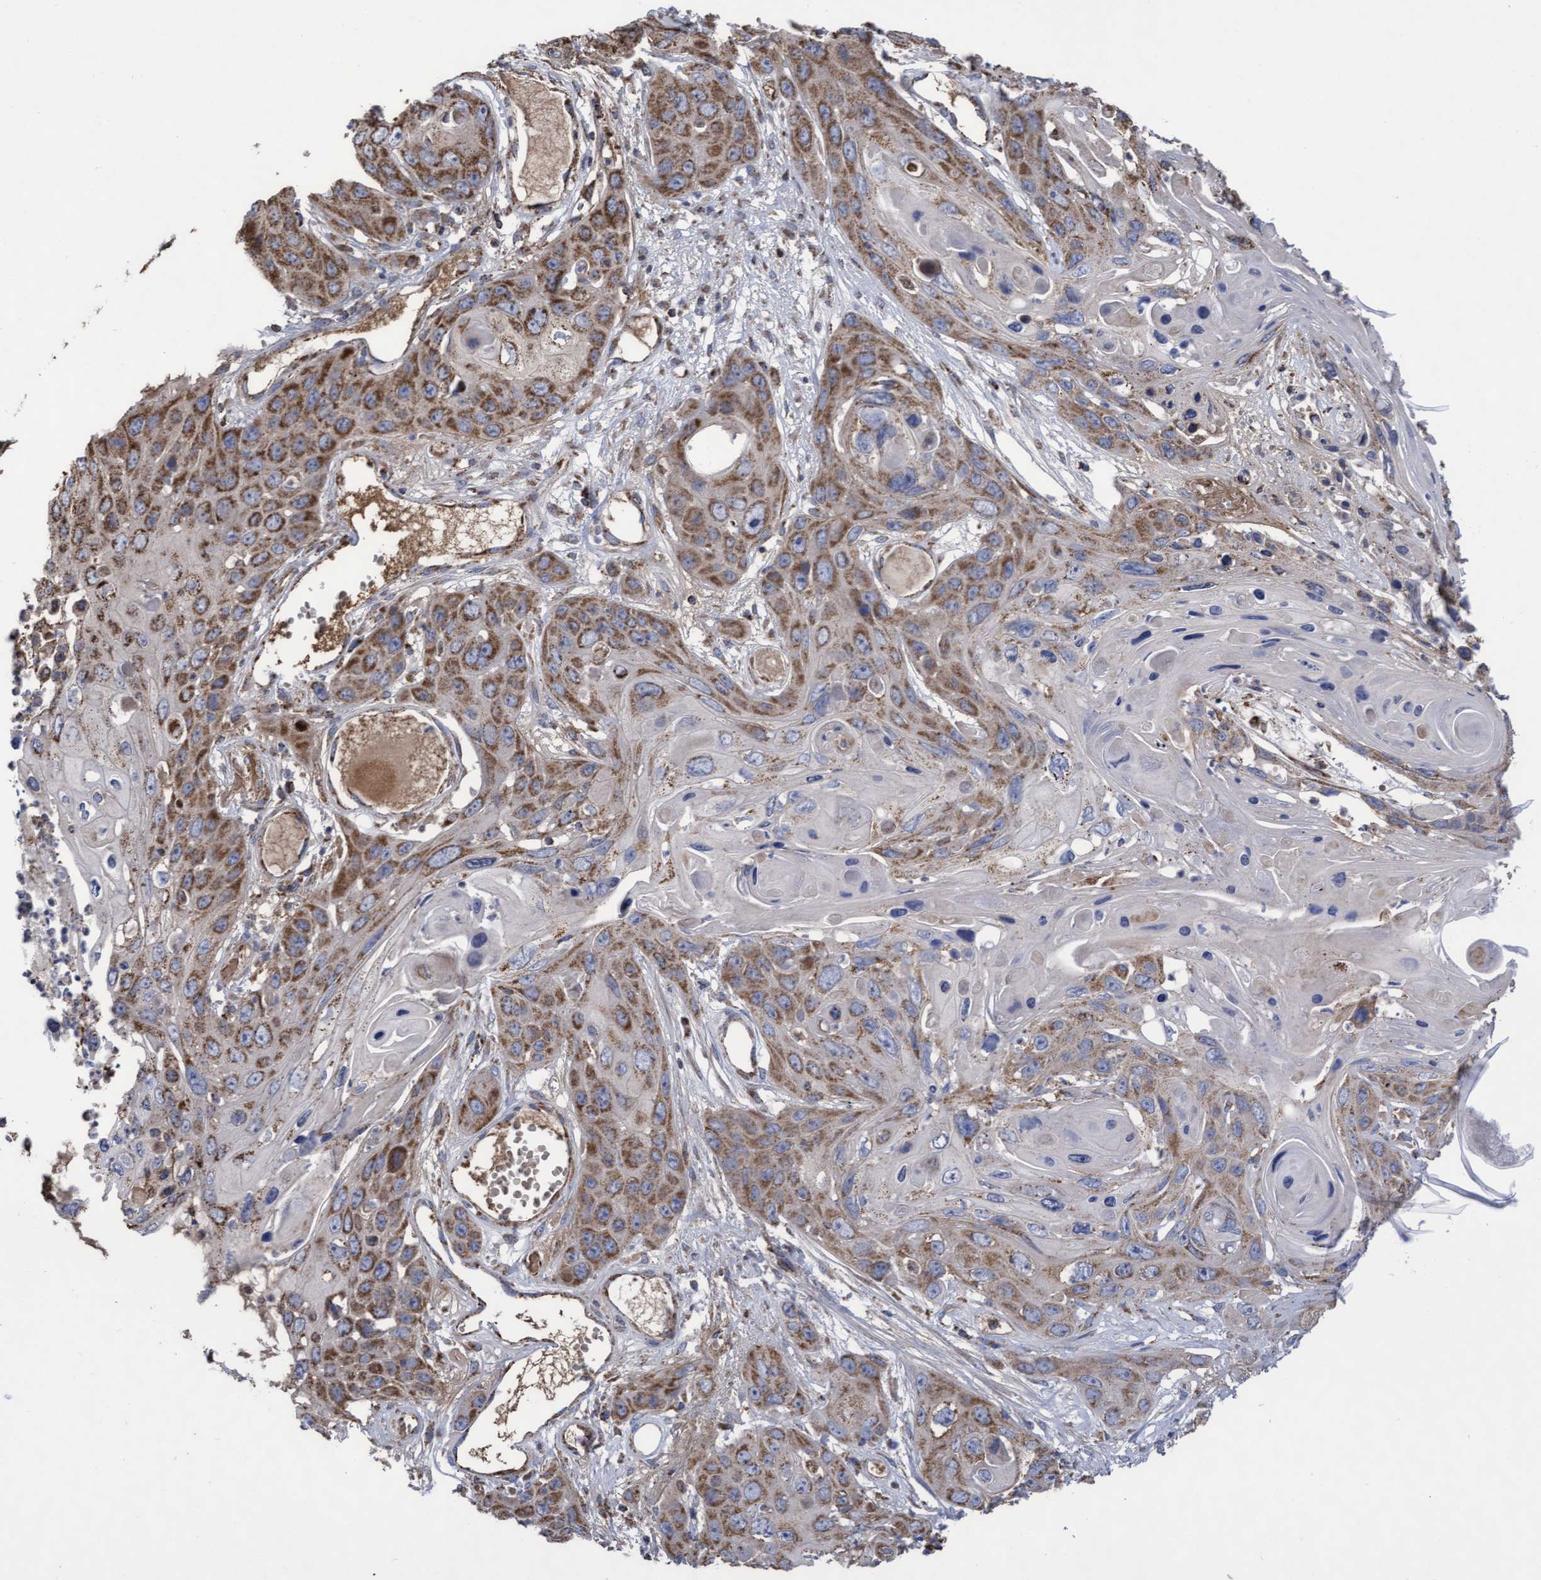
{"staining": {"intensity": "strong", "quantity": ">75%", "location": "cytoplasmic/membranous"}, "tissue": "skin cancer", "cell_type": "Tumor cells", "image_type": "cancer", "snomed": [{"axis": "morphology", "description": "Squamous cell carcinoma, NOS"}, {"axis": "topography", "description": "Skin"}], "caption": "Skin squamous cell carcinoma was stained to show a protein in brown. There is high levels of strong cytoplasmic/membranous expression in about >75% of tumor cells.", "gene": "COBL", "patient": {"sex": "male", "age": 55}}